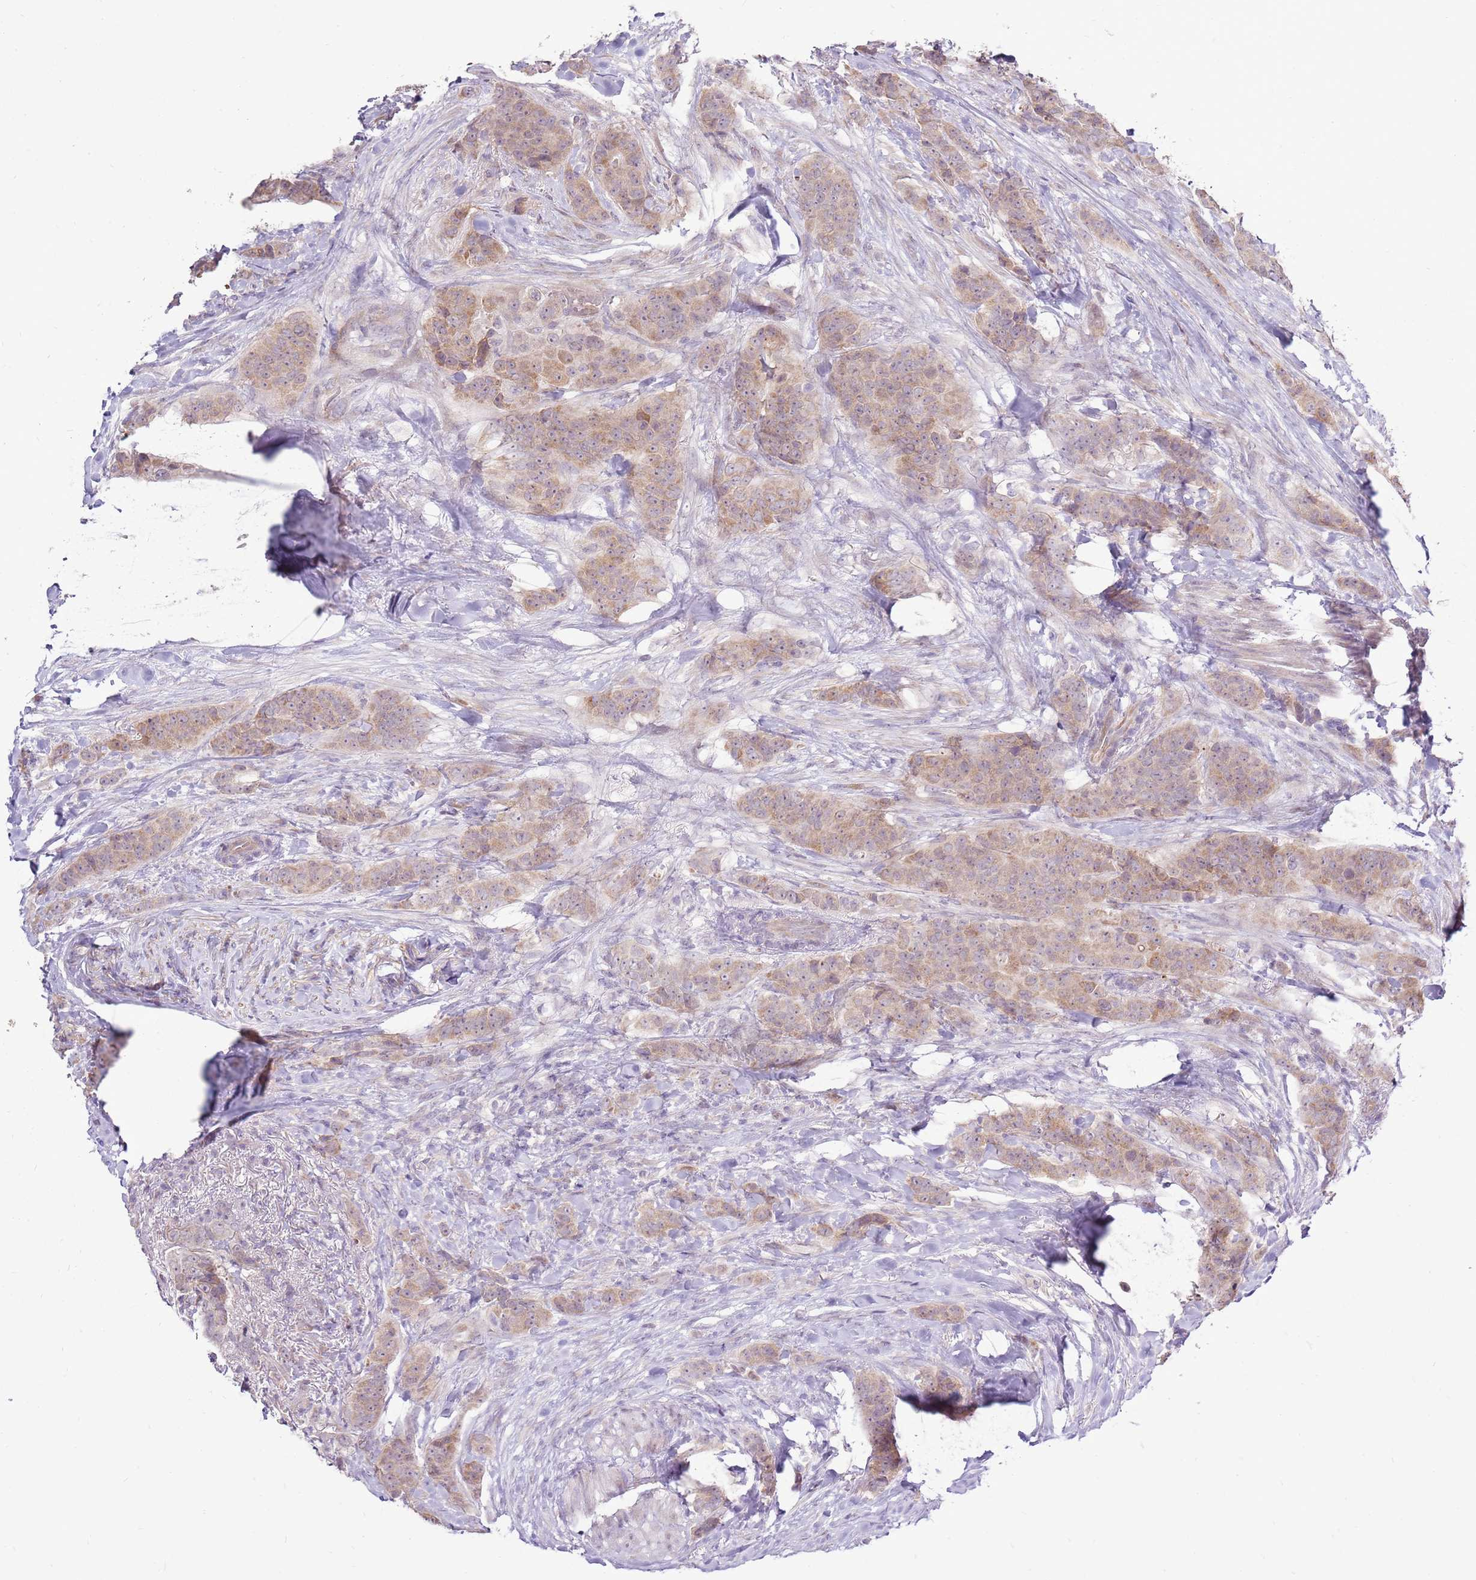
{"staining": {"intensity": "moderate", "quantity": ">75%", "location": "cytoplasmic/membranous"}, "tissue": "breast cancer", "cell_type": "Tumor cells", "image_type": "cancer", "snomed": [{"axis": "morphology", "description": "Duct carcinoma"}, {"axis": "topography", "description": "Breast"}], "caption": "Moderate cytoplasmic/membranous staining for a protein is seen in about >75% of tumor cells of infiltrating ductal carcinoma (breast) using immunohistochemistry (IHC).", "gene": "UGGT2", "patient": {"sex": "female", "age": 40}}